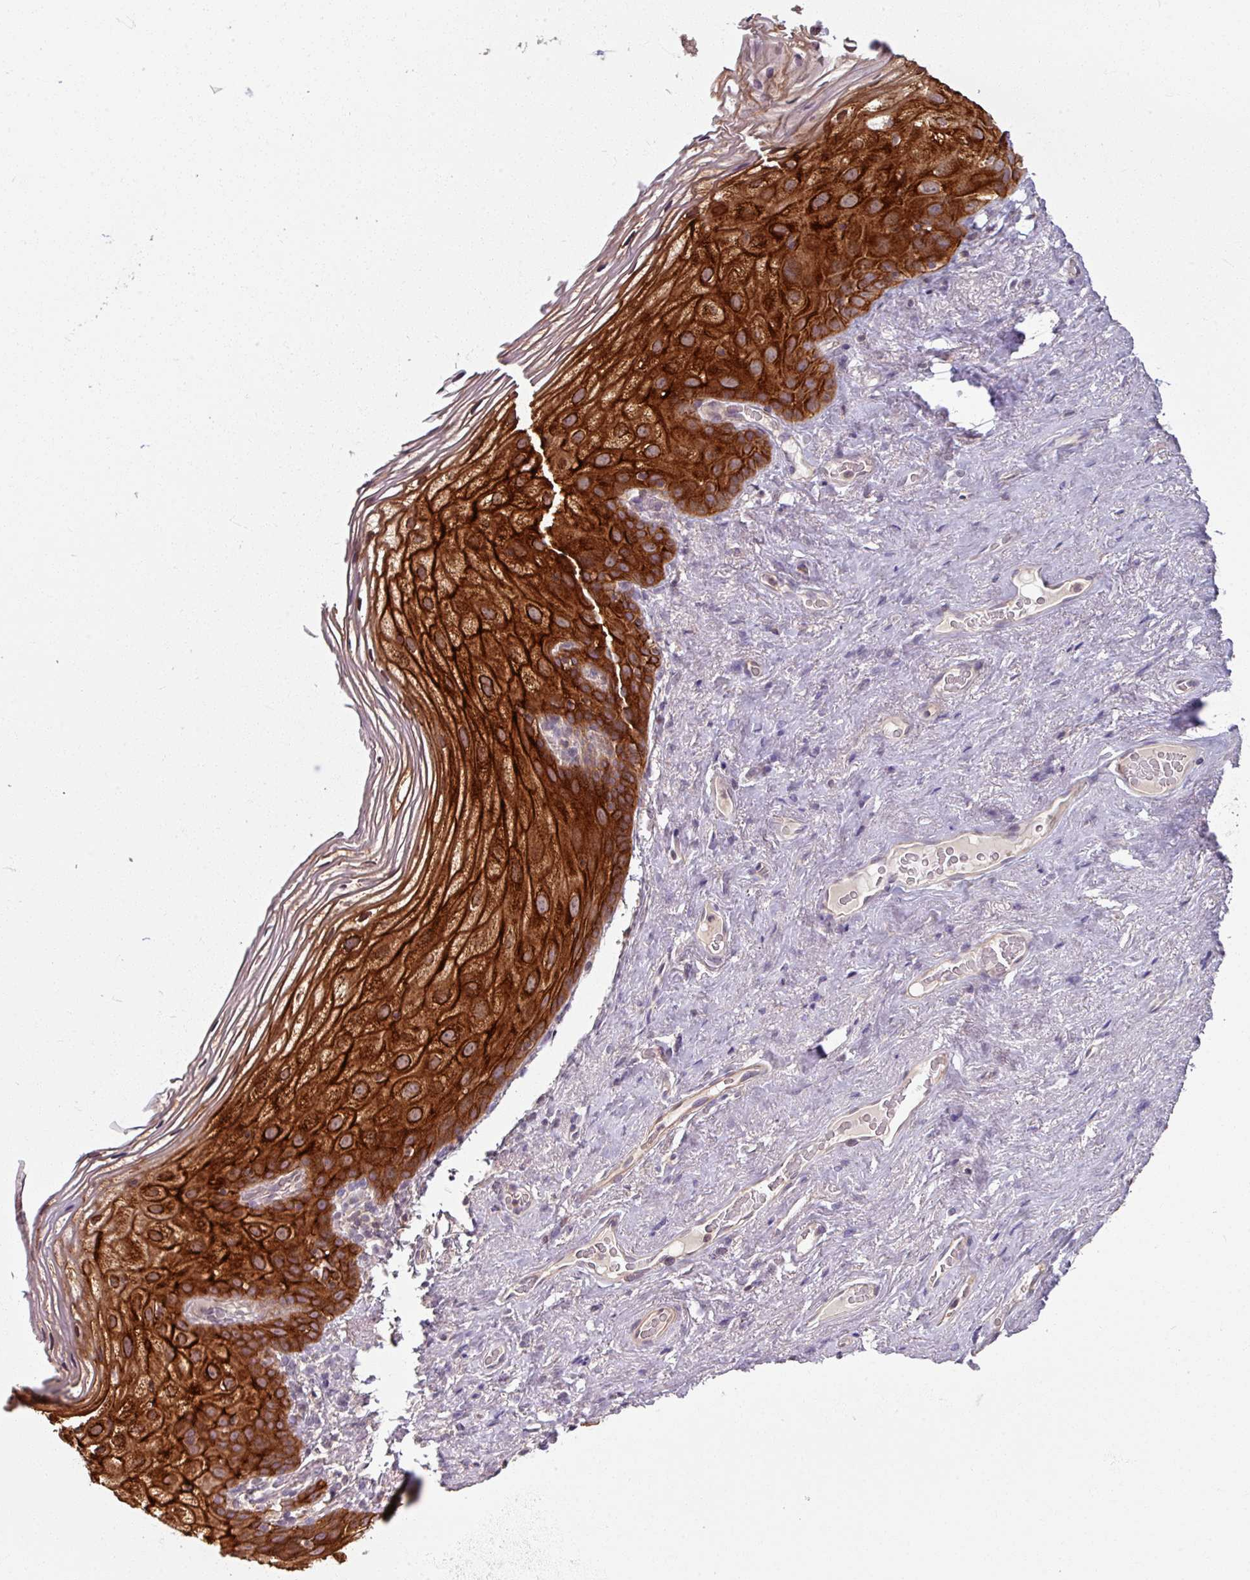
{"staining": {"intensity": "strong", "quantity": ">75%", "location": "cytoplasmic/membranous"}, "tissue": "vagina", "cell_type": "Squamous epithelial cells", "image_type": "normal", "snomed": [{"axis": "morphology", "description": "Normal tissue, NOS"}, {"axis": "topography", "description": "Vagina"}, {"axis": "topography", "description": "Peripheral nerve tissue"}], "caption": "The histopathology image shows staining of benign vagina, revealing strong cytoplasmic/membranous protein expression (brown color) within squamous epithelial cells.", "gene": "TUSC3", "patient": {"sex": "female", "age": 71}}